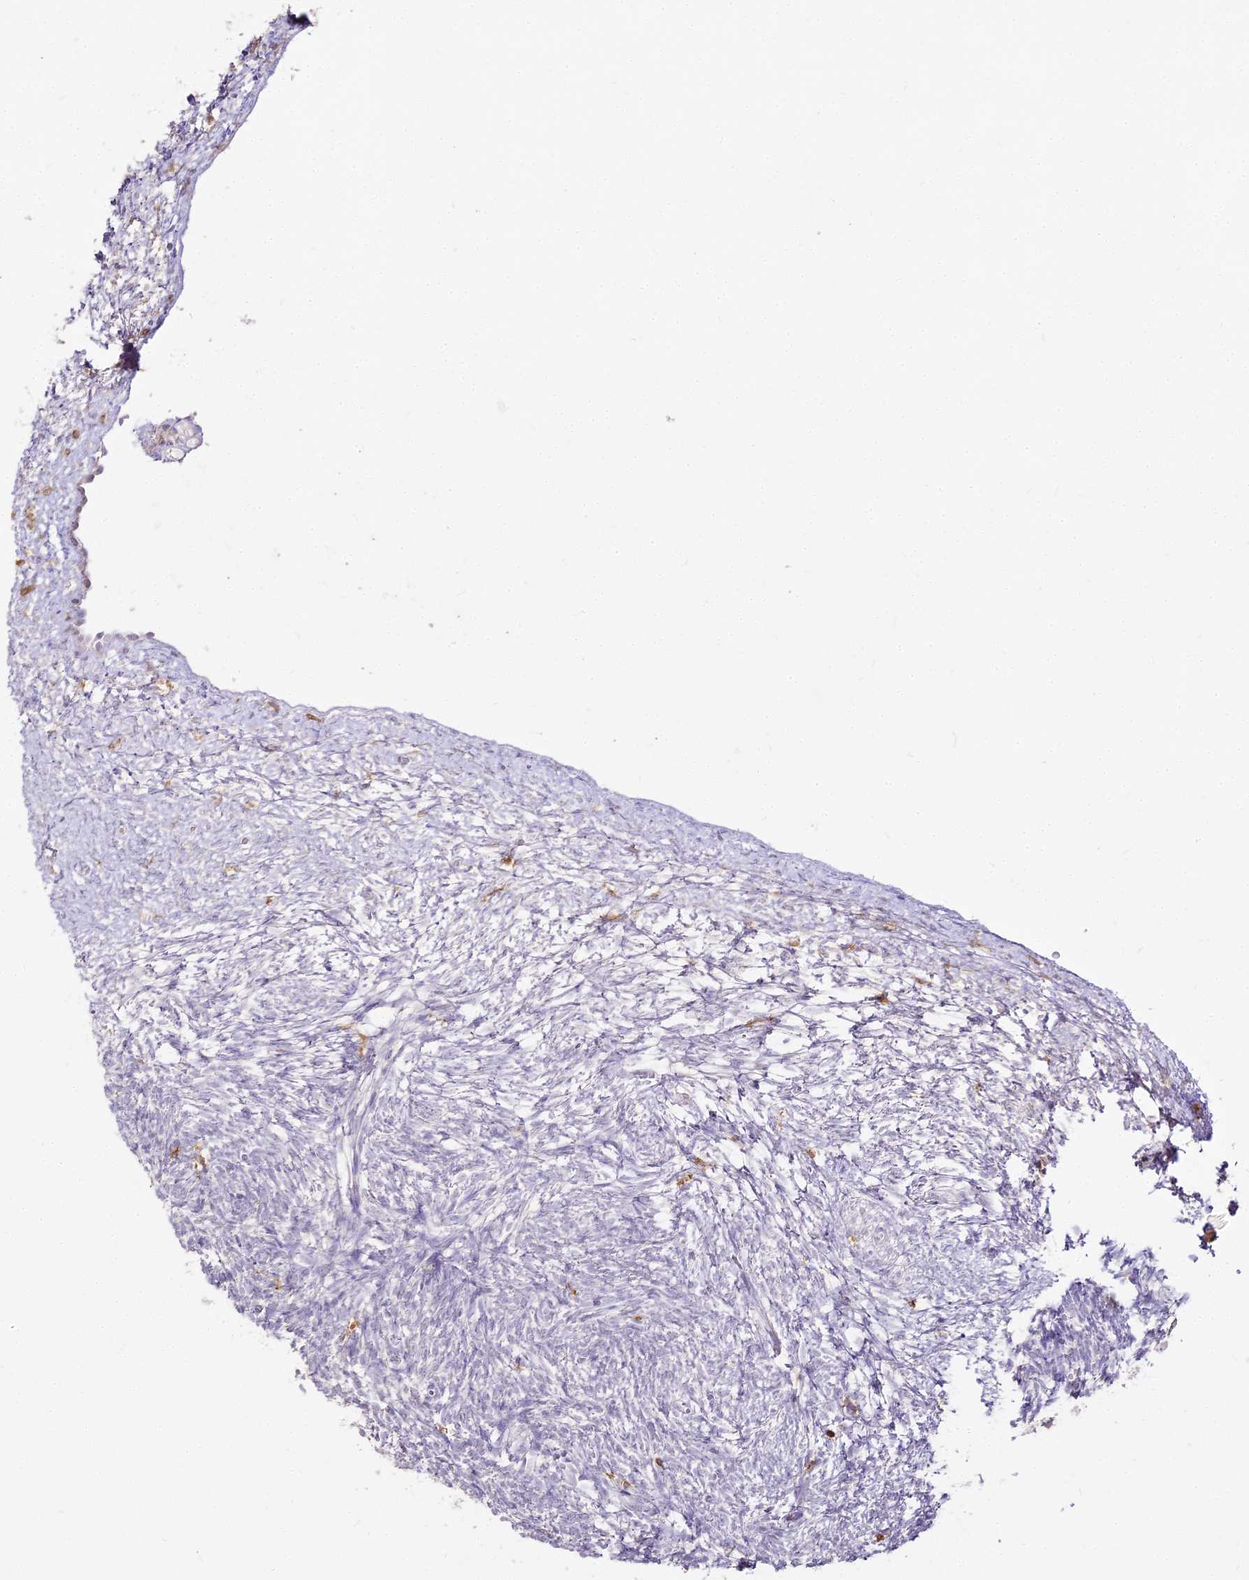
{"staining": {"intensity": "negative", "quantity": "none", "location": "none"}, "tissue": "ovary", "cell_type": "Follicle cells", "image_type": "normal", "snomed": [{"axis": "morphology", "description": "Normal tissue, NOS"}, {"axis": "topography", "description": "Ovary"}], "caption": "A high-resolution photomicrograph shows IHC staining of unremarkable ovary, which exhibits no significant expression in follicle cells. The staining was performed using DAB (3,3'-diaminobenzidine) to visualize the protein expression in brown, while the nuclei were stained in blue with hematoxylin (Magnification: 20x).", "gene": "DOCK2", "patient": {"sex": "female", "age": 34}}